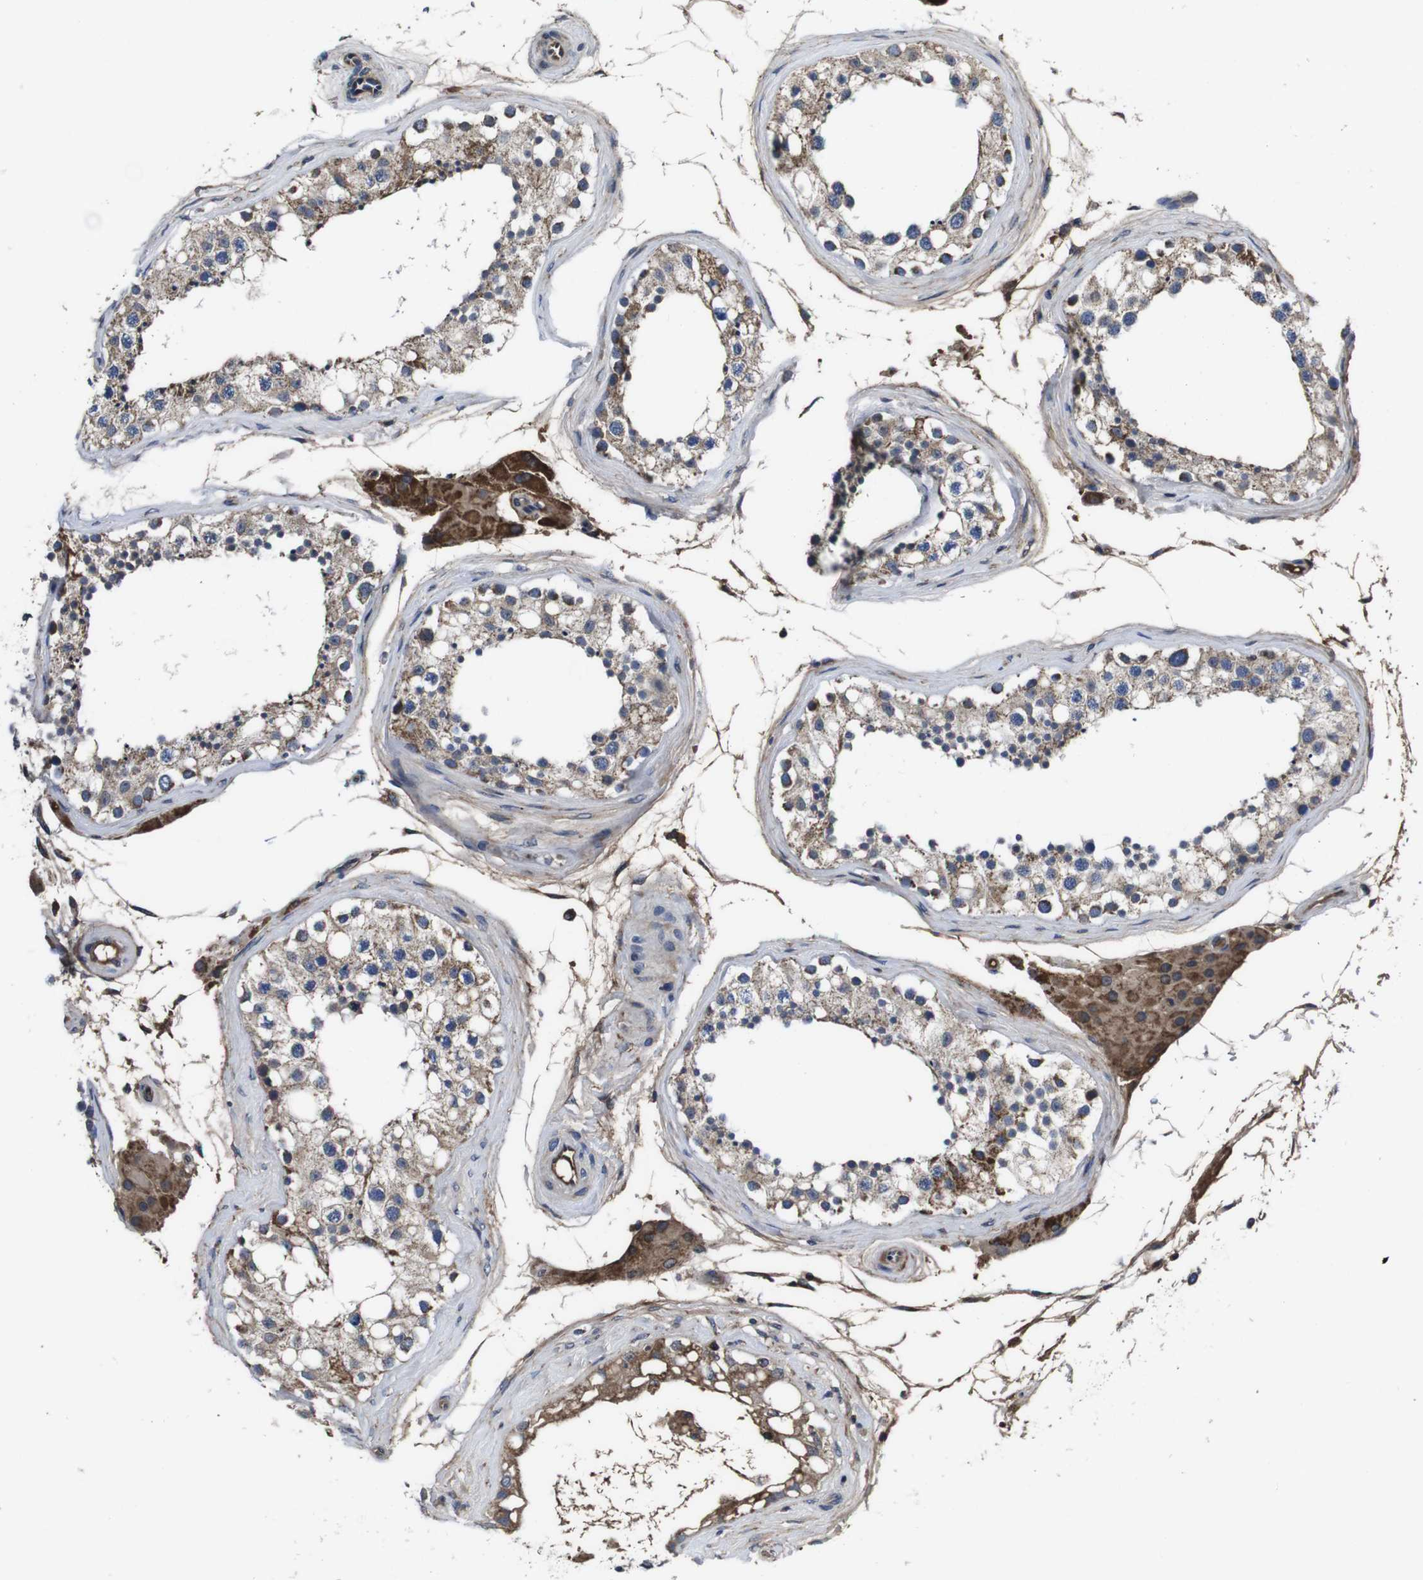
{"staining": {"intensity": "moderate", "quantity": "<25%", "location": "cytoplasmic/membranous"}, "tissue": "testis", "cell_type": "Cells in seminiferous ducts", "image_type": "normal", "snomed": [{"axis": "morphology", "description": "Normal tissue, NOS"}, {"axis": "topography", "description": "Testis"}], "caption": "Cells in seminiferous ducts display low levels of moderate cytoplasmic/membranous staining in approximately <25% of cells in unremarkable human testis. (Stains: DAB in brown, nuclei in blue, Microscopy: brightfield microscopy at high magnification).", "gene": "CXCL11", "patient": {"sex": "male", "age": 68}}